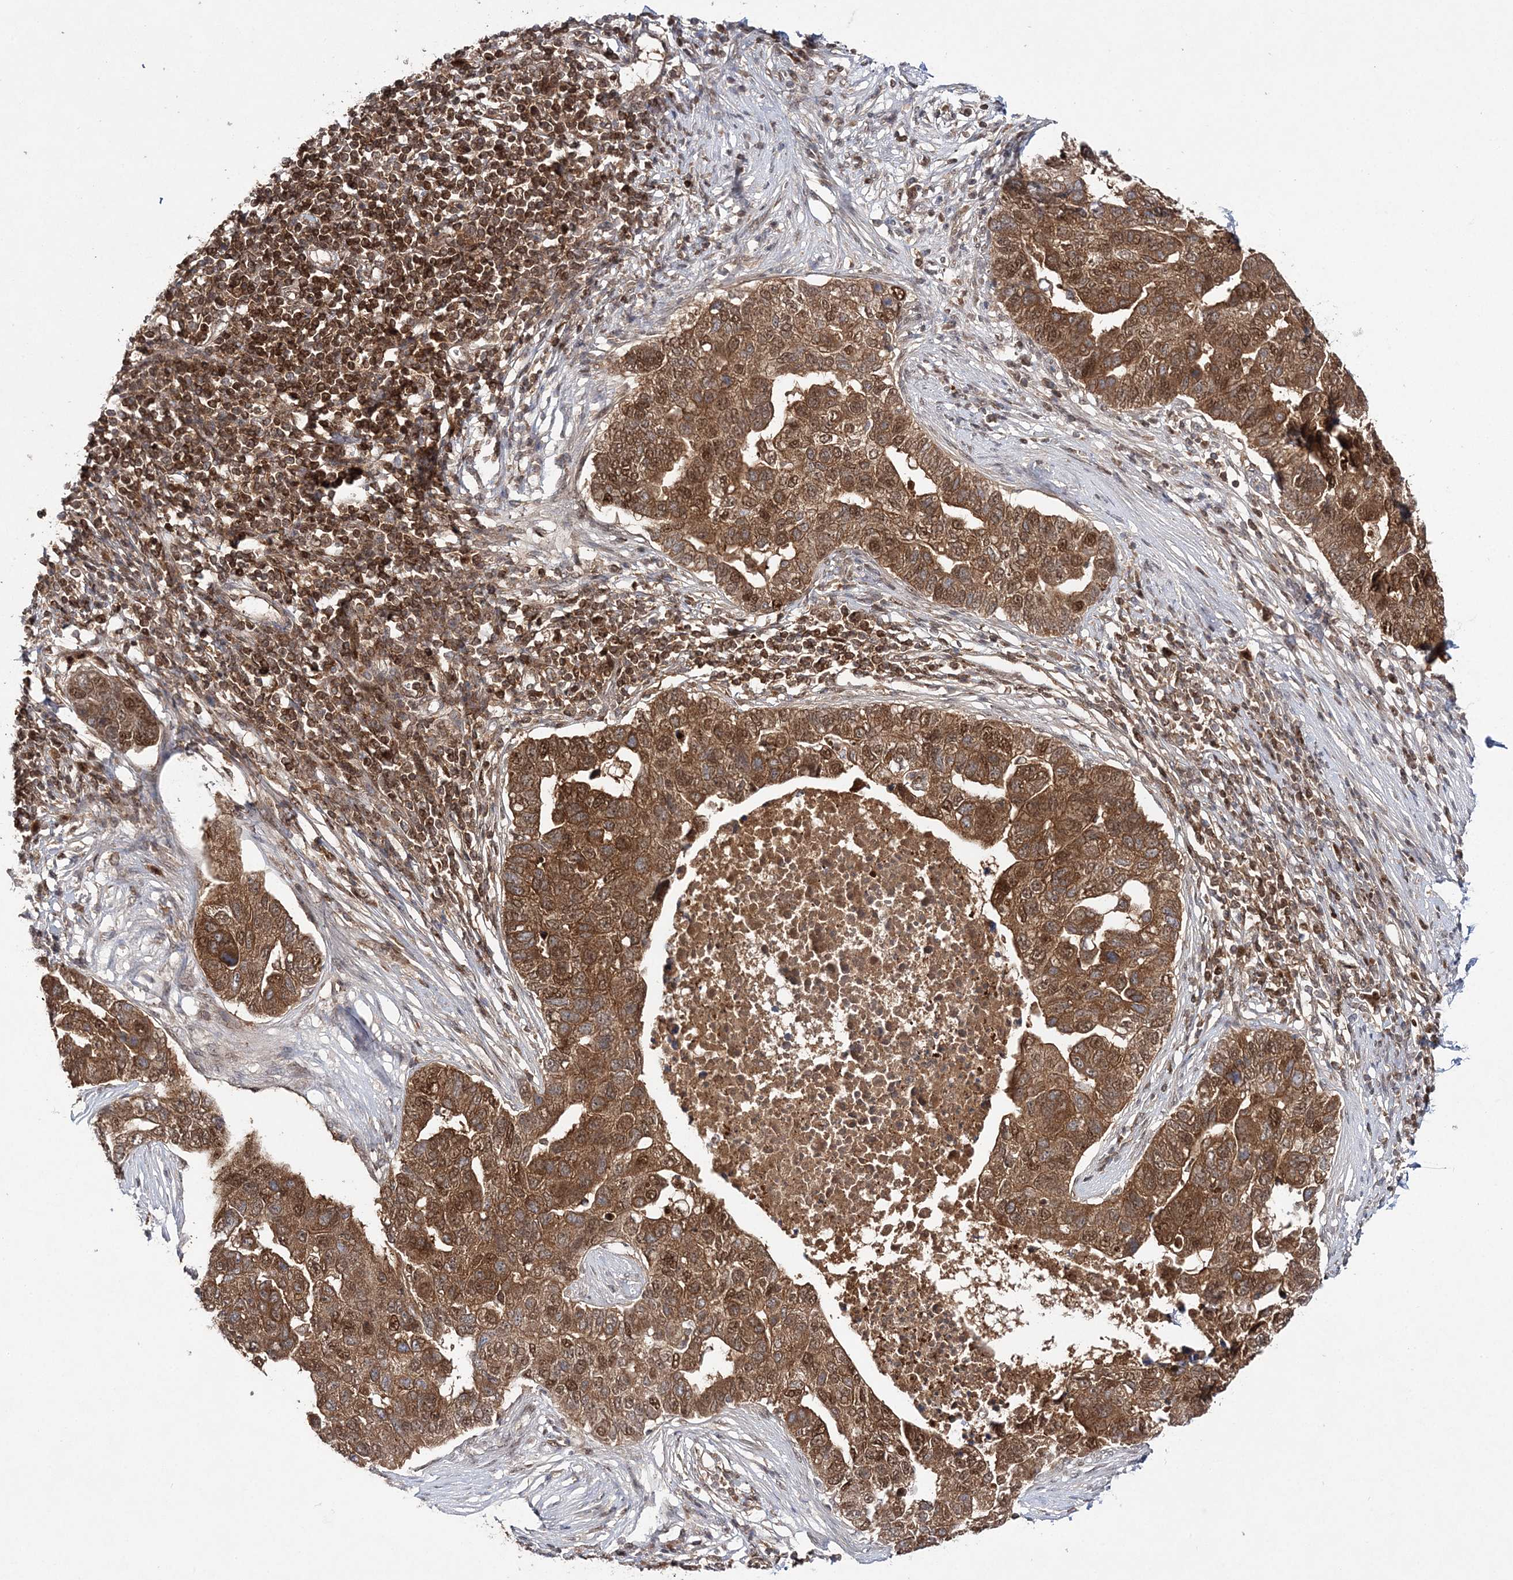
{"staining": {"intensity": "strong", "quantity": ">75%", "location": "cytoplasmic/membranous,nuclear"}, "tissue": "pancreatic cancer", "cell_type": "Tumor cells", "image_type": "cancer", "snomed": [{"axis": "morphology", "description": "Adenocarcinoma, NOS"}, {"axis": "topography", "description": "Pancreas"}], "caption": "A high-resolution image shows immunohistochemistry staining of pancreatic adenocarcinoma, which displays strong cytoplasmic/membranous and nuclear positivity in about >75% of tumor cells.", "gene": "NIF3L1", "patient": {"sex": "female", "age": 61}}